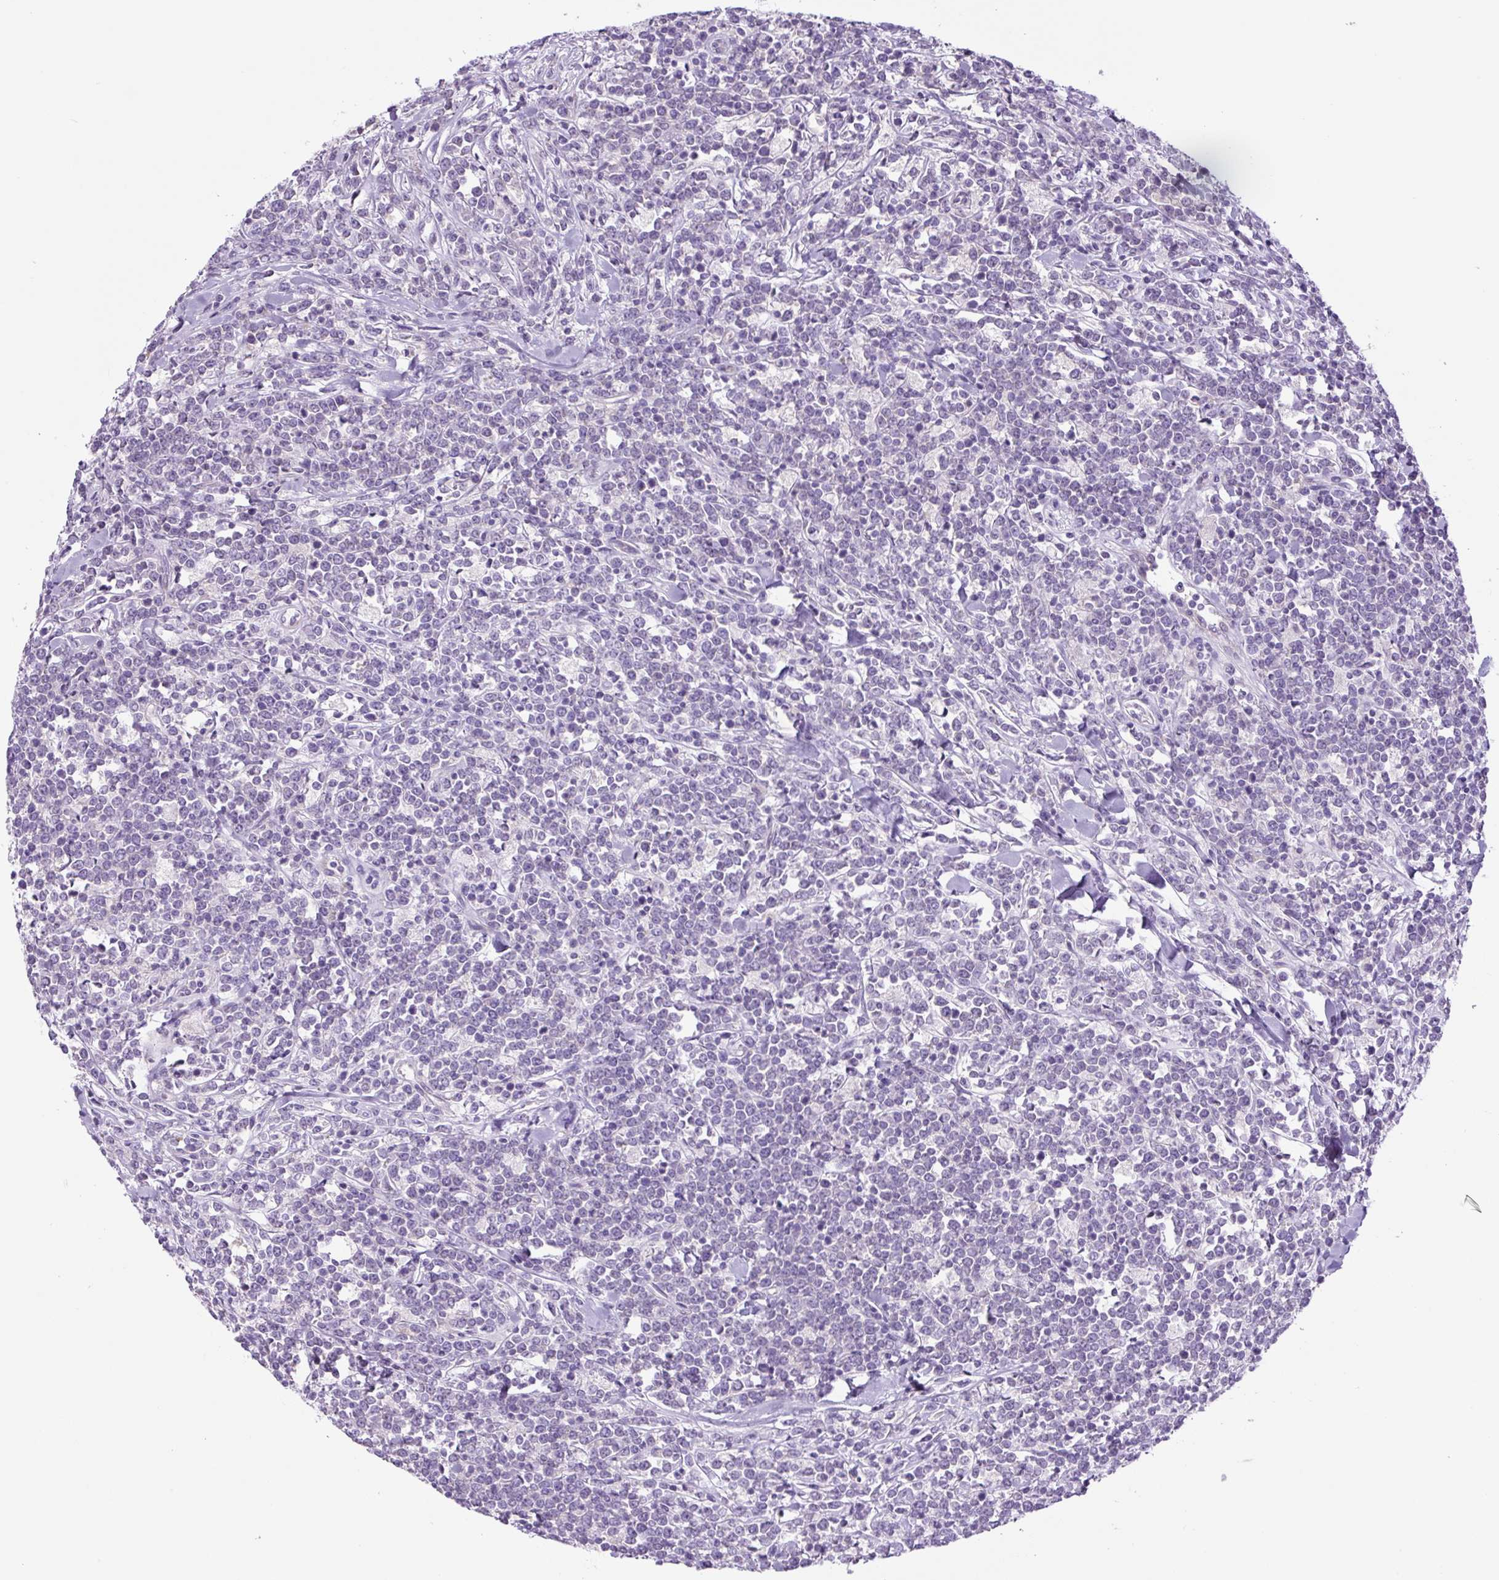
{"staining": {"intensity": "negative", "quantity": "none", "location": "none"}, "tissue": "lymphoma", "cell_type": "Tumor cells", "image_type": "cancer", "snomed": [{"axis": "morphology", "description": "Malignant lymphoma, non-Hodgkin's type, High grade"}, {"axis": "topography", "description": "Small intestine"}, {"axis": "topography", "description": "Colon"}], "caption": "A photomicrograph of human malignant lymphoma, non-Hodgkin's type (high-grade) is negative for staining in tumor cells. Brightfield microscopy of immunohistochemistry stained with DAB (brown) and hematoxylin (blue), captured at high magnification.", "gene": "GORASP1", "patient": {"sex": "male", "age": 8}}